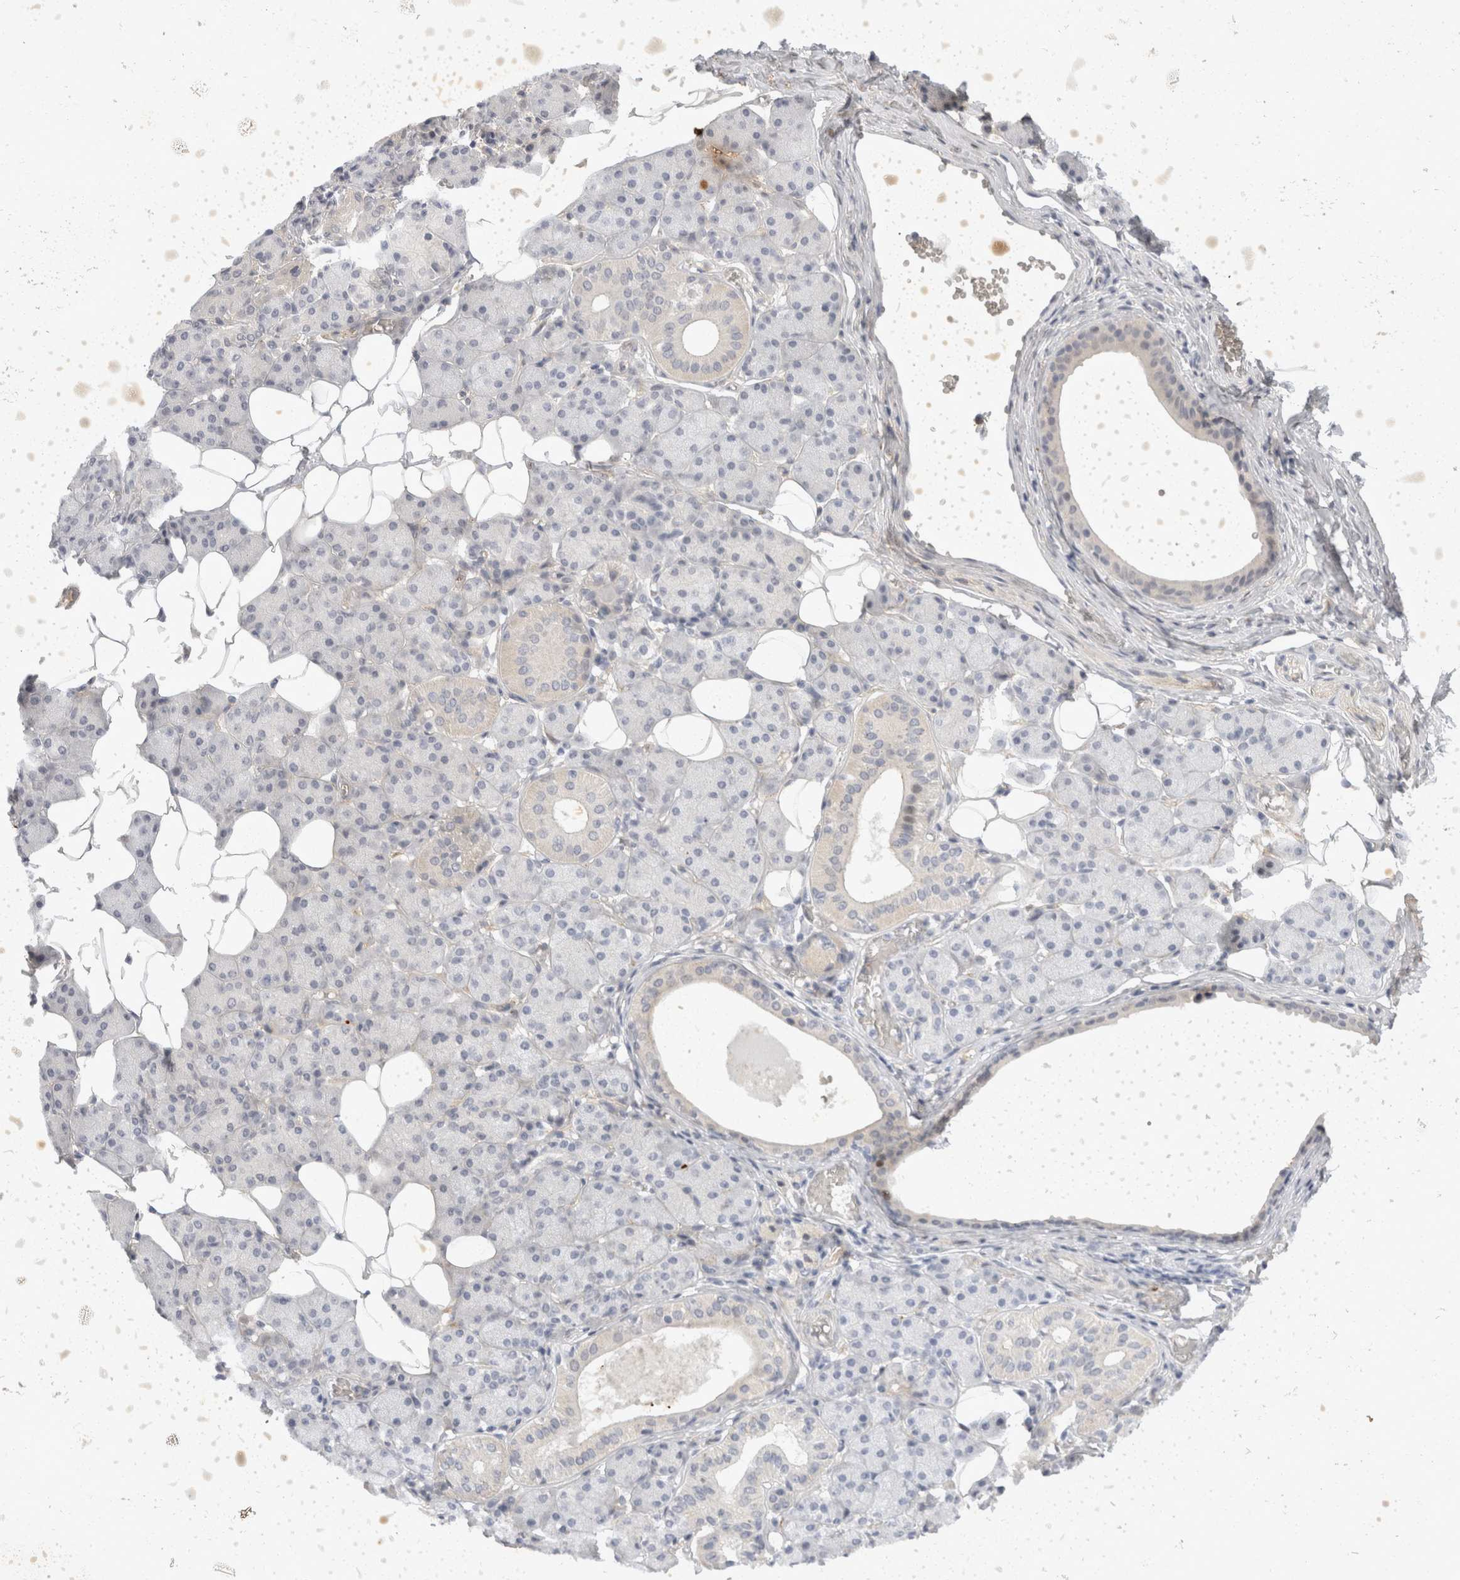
{"staining": {"intensity": "moderate", "quantity": "<25%", "location": "cytoplasmic/membranous"}, "tissue": "salivary gland", "cell_type": "Glandular cells", "image_type": "normal", "snomed": [{"axis": "morphology", "description": "Normal tissue, NOS"}, {"axis": "topography", "description": "Salivary gland"}], "caption": "IHC staining of unremarkable salivary gland, which demonstrates low levels of moderate cytoplasmic/membranous staining in about <25% of glandular cells indicating moderate cytoplasmic/membranous protein positivity. The staining was performed using DAB (3,3'-diaminobenzidine) (brown) for protein detection and nuclei were counterstained in hematoxylin (blue).", "gene": "TOM1L2", "patient": {"sex": "female", "age": 33}}